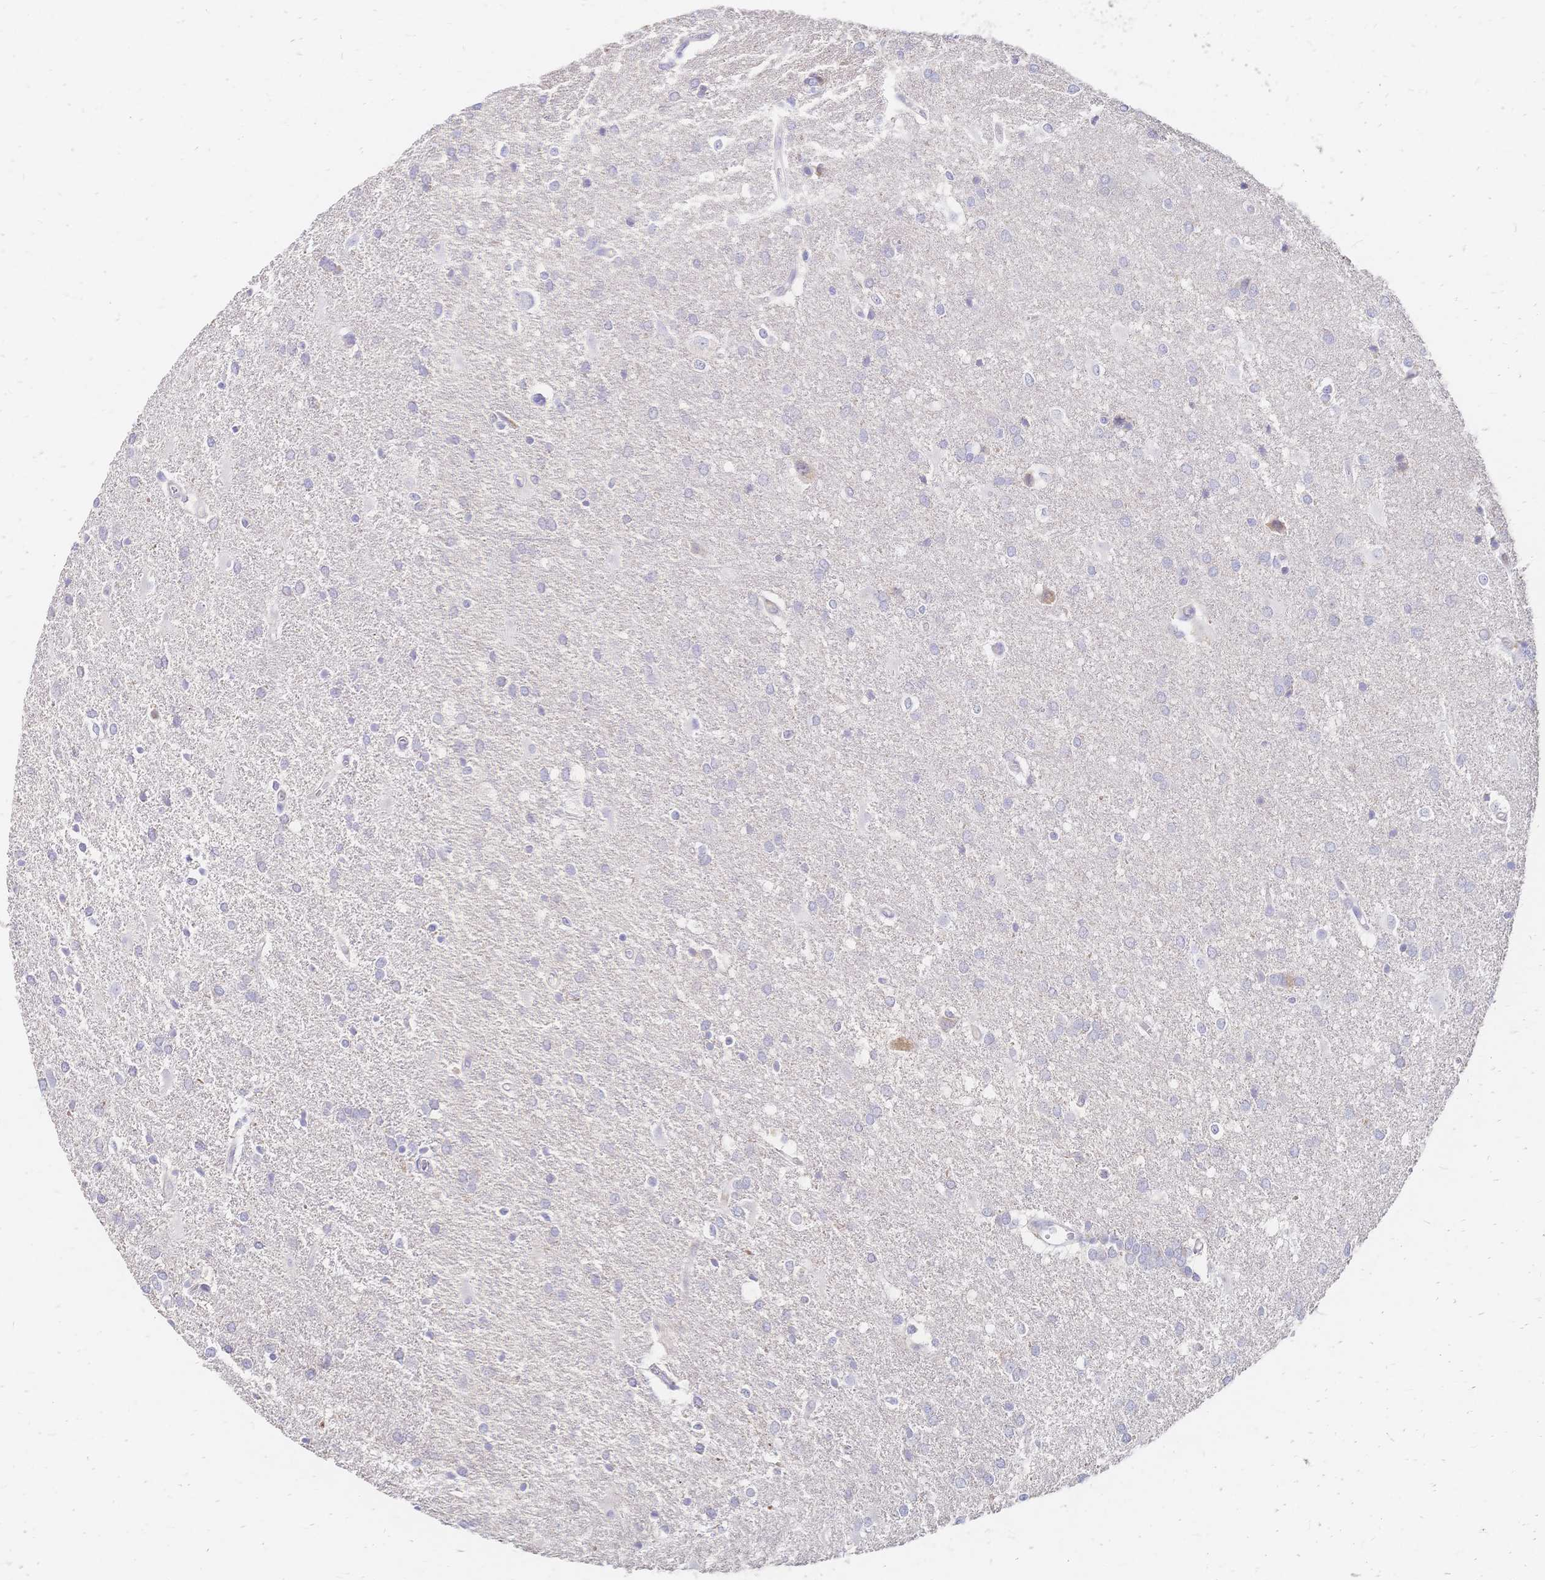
{"staining": {"intensity": "negative", "quantity": "none", "location": "none"}, "tissue": "glioma", "cell_type": "Tumor cells", "image_type": "cancer", "snomed": [{"axis": "morphology", "description": "Glioma, malignant, Low grade"}, {"axis": "topography", "description": "Brain"}], "caption": "A photomicrograph of human glioma is negative for staining in tumor cells.", "gene": "VWC2L", "patient": {"sex": "male", "age": 66}}